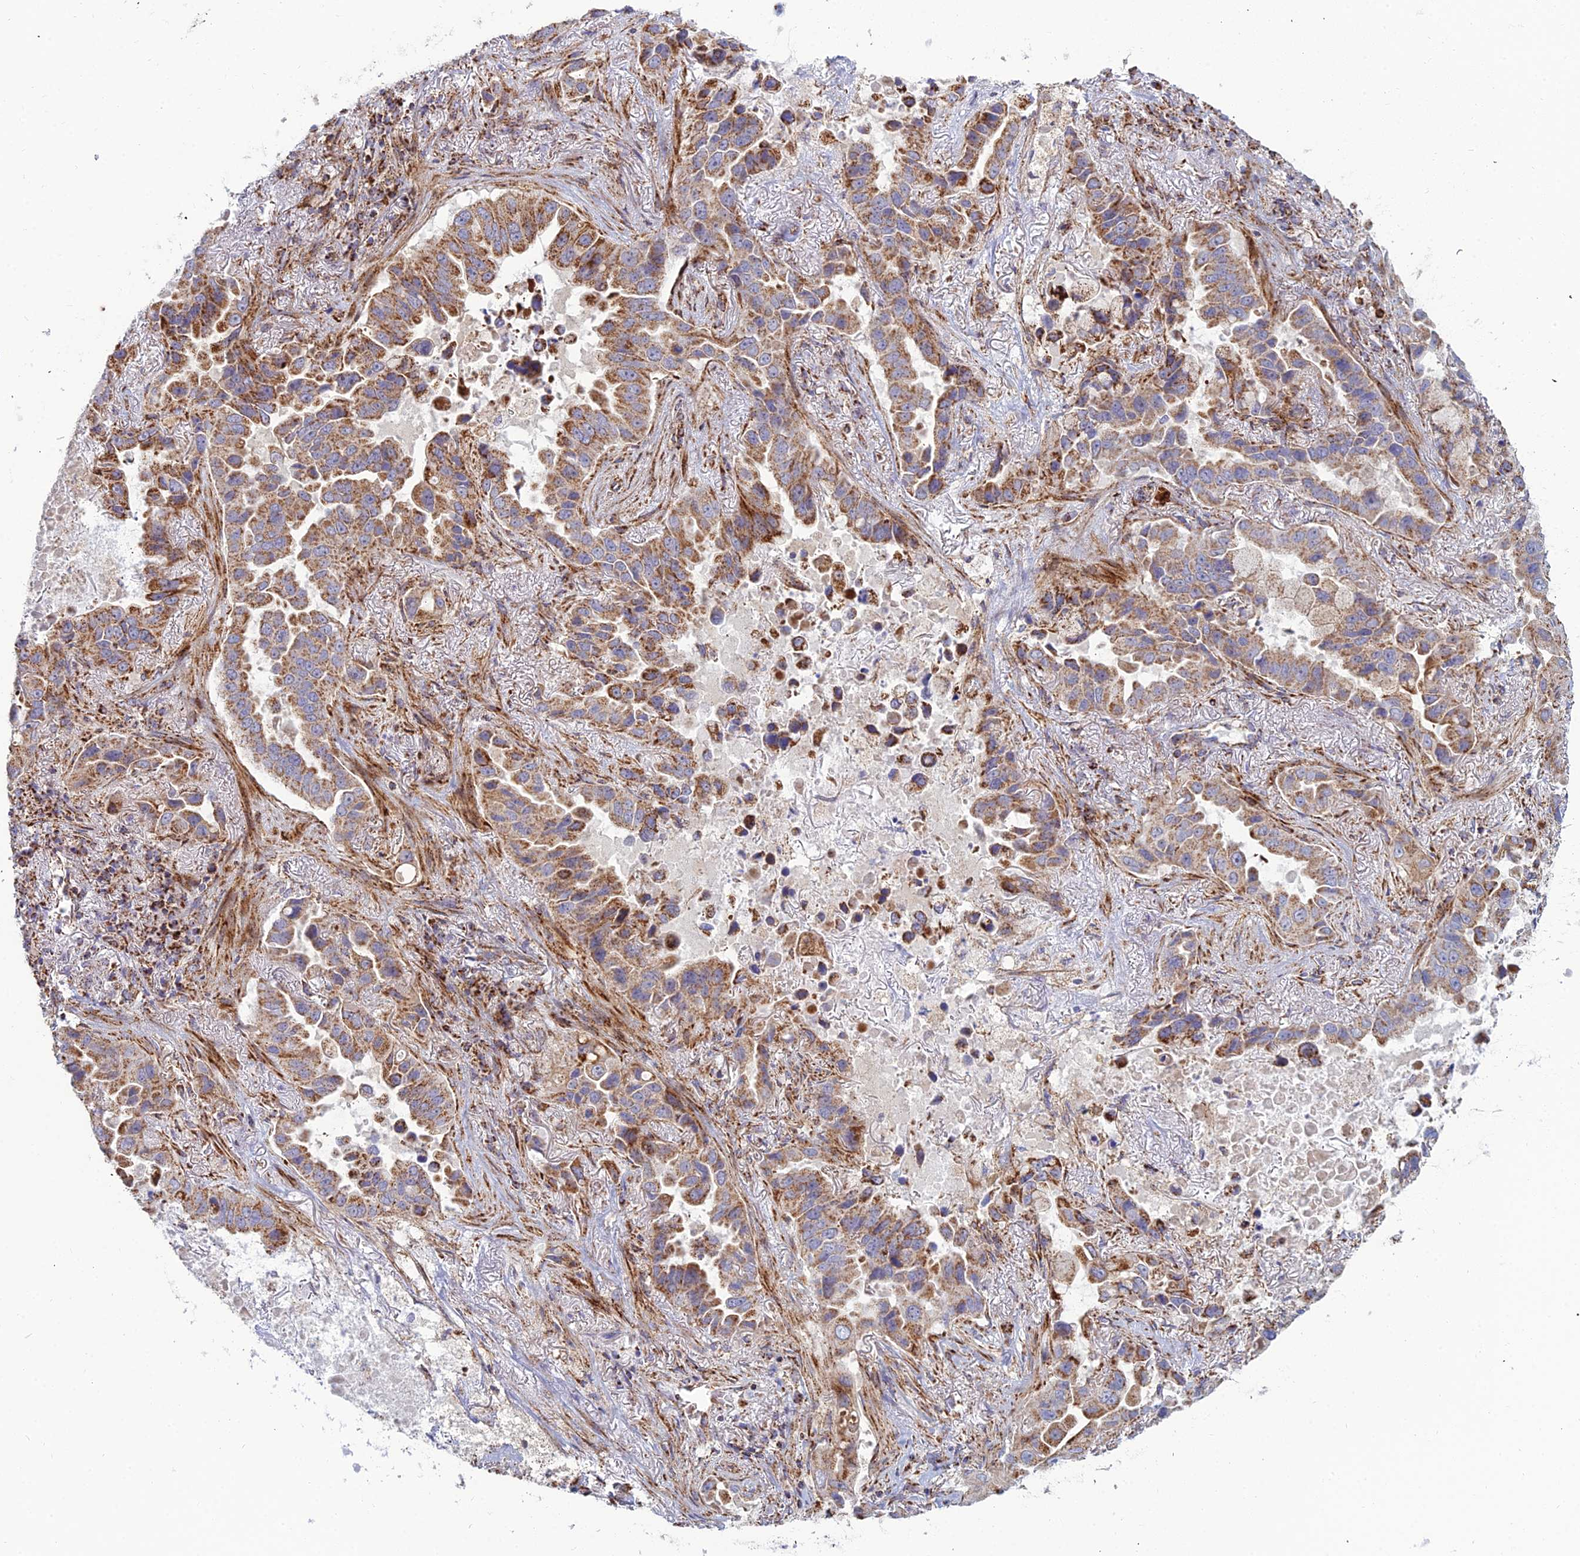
{"staining": {"intensity": "moderate", "quantity": ">75%", "location": "cytoplasmic/membranous"}, "tissue": "lung cancer", "cell_type": "Tumor cells", "image_type": "cancer", "snomed": [{"axis": "morphology", "description": "Adenocarcinoma, NOS"}, {"axis": "topography", "description": "Lung"}], "caption": "A brown stain labels moderate cytoplasmic/membranous expression of a protein in lung adenocarcinoma tumor cells. The protein is shown in brown color, while the nuclei are stained blue.", "gene": "SLC35F4", "patient": {"sex": "male", "age": 64}}